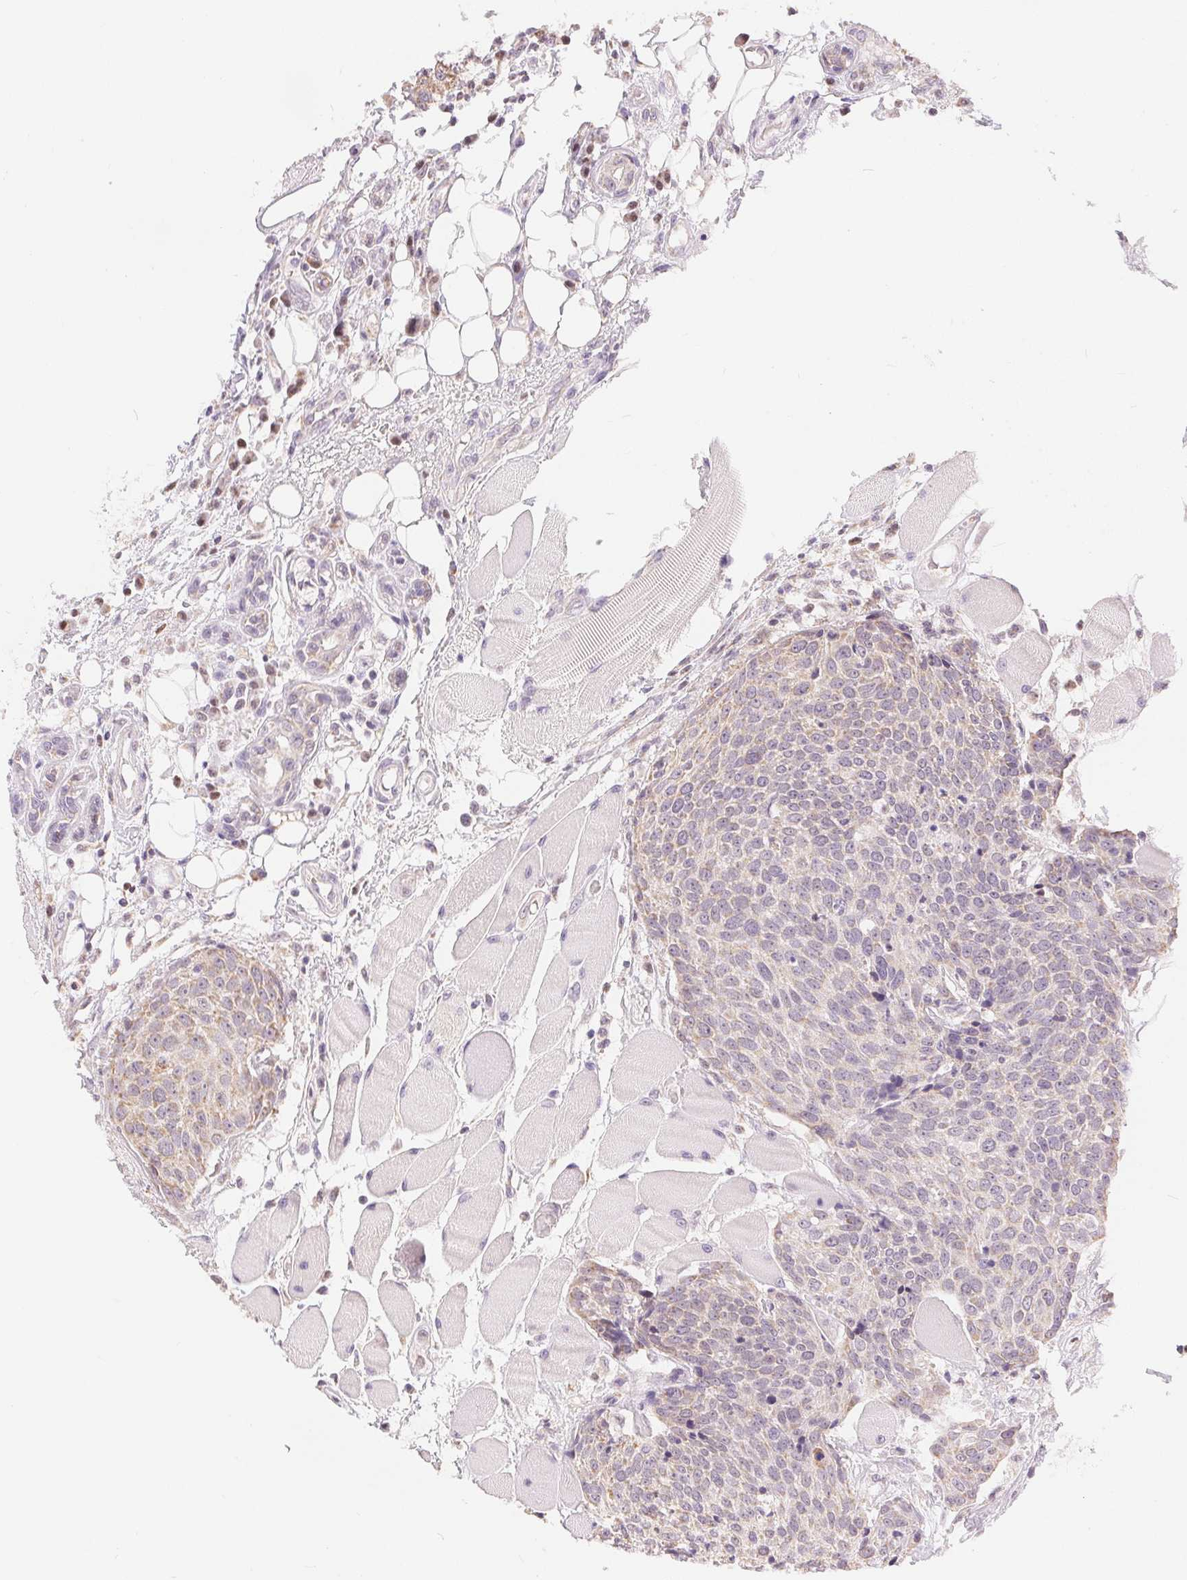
{"staining": {"intensity": "negative", "quantity": "none", "location": "none"}, "tissue": "head and neck cancer", "cell_type": "Tumor cells", "image_type": "cancer", "snomed": [{"axis": "morphology", "description": "Squamous cell carcinoma, NOS"}, {"axis": "topography", "description": "Oral tissue"}, {"axis": "topography", "description": "Head-Neck"}], "caption": "The immunohistochemistry (IHC) histopathology image has no significant staining in tumor cells of head and neck cancer tissue.", "gene": "POU2F2", "patient": {"sex": "male", "age": 64}}